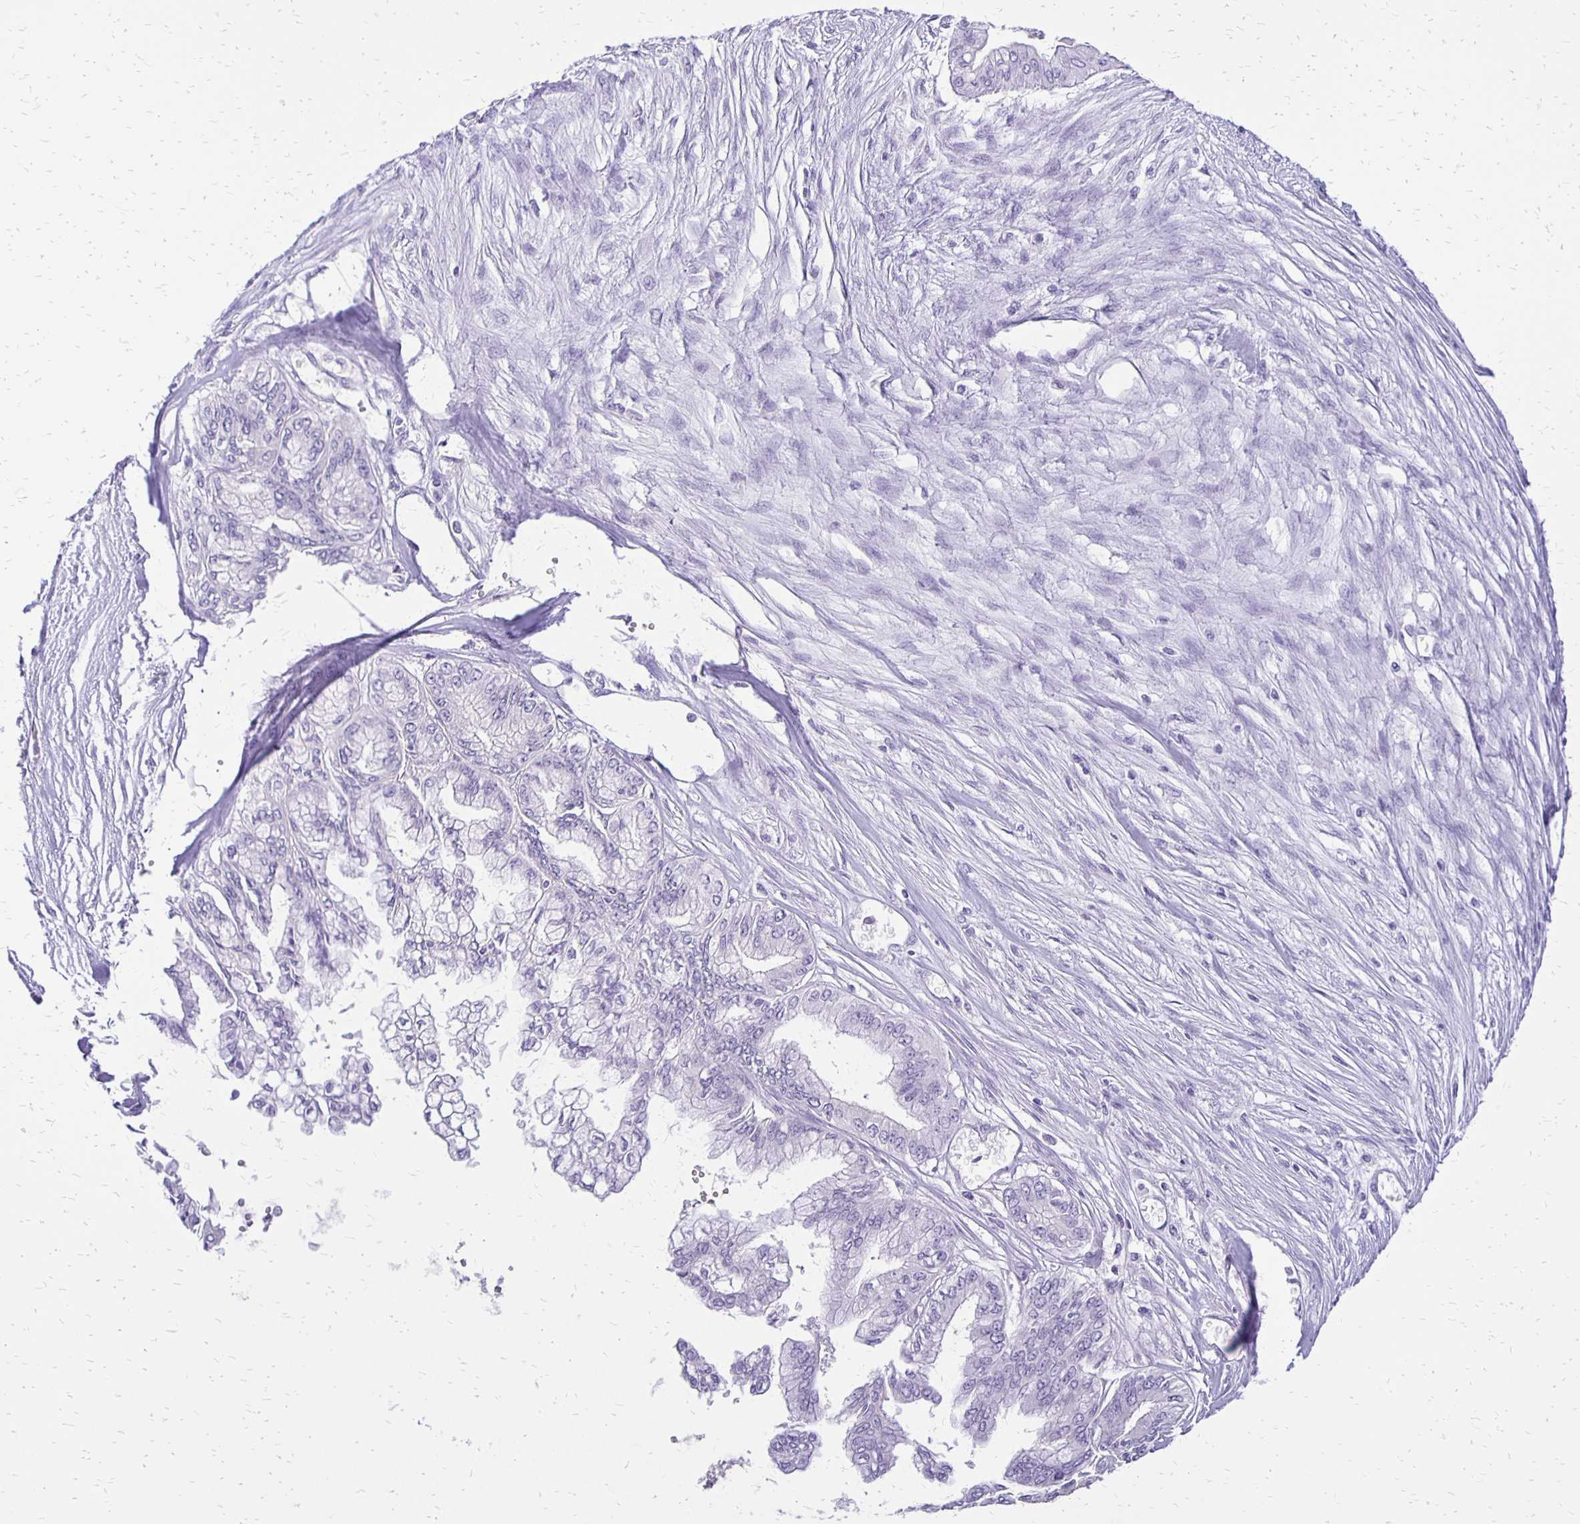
{"staining": {"intensity": "negative", "quantity": "none", "location": "none"}, "tissue": "pancreatic cancer", "cell_type": "Tumor cells", "image_type": "cancer", "snomed": [{"axis": "morphology", "description": "Adenocarcinoma, NOS"}, {"axis": "topography", "description": "Pancreas"}], "caption": "Immunohistochemistry histopathology image of pancreatic cancer stained for a protein (brown), which exhibits no expression in tumor cells.", "gene": "ANKRD45", "patient": {"sex": "female", "age": 68}}